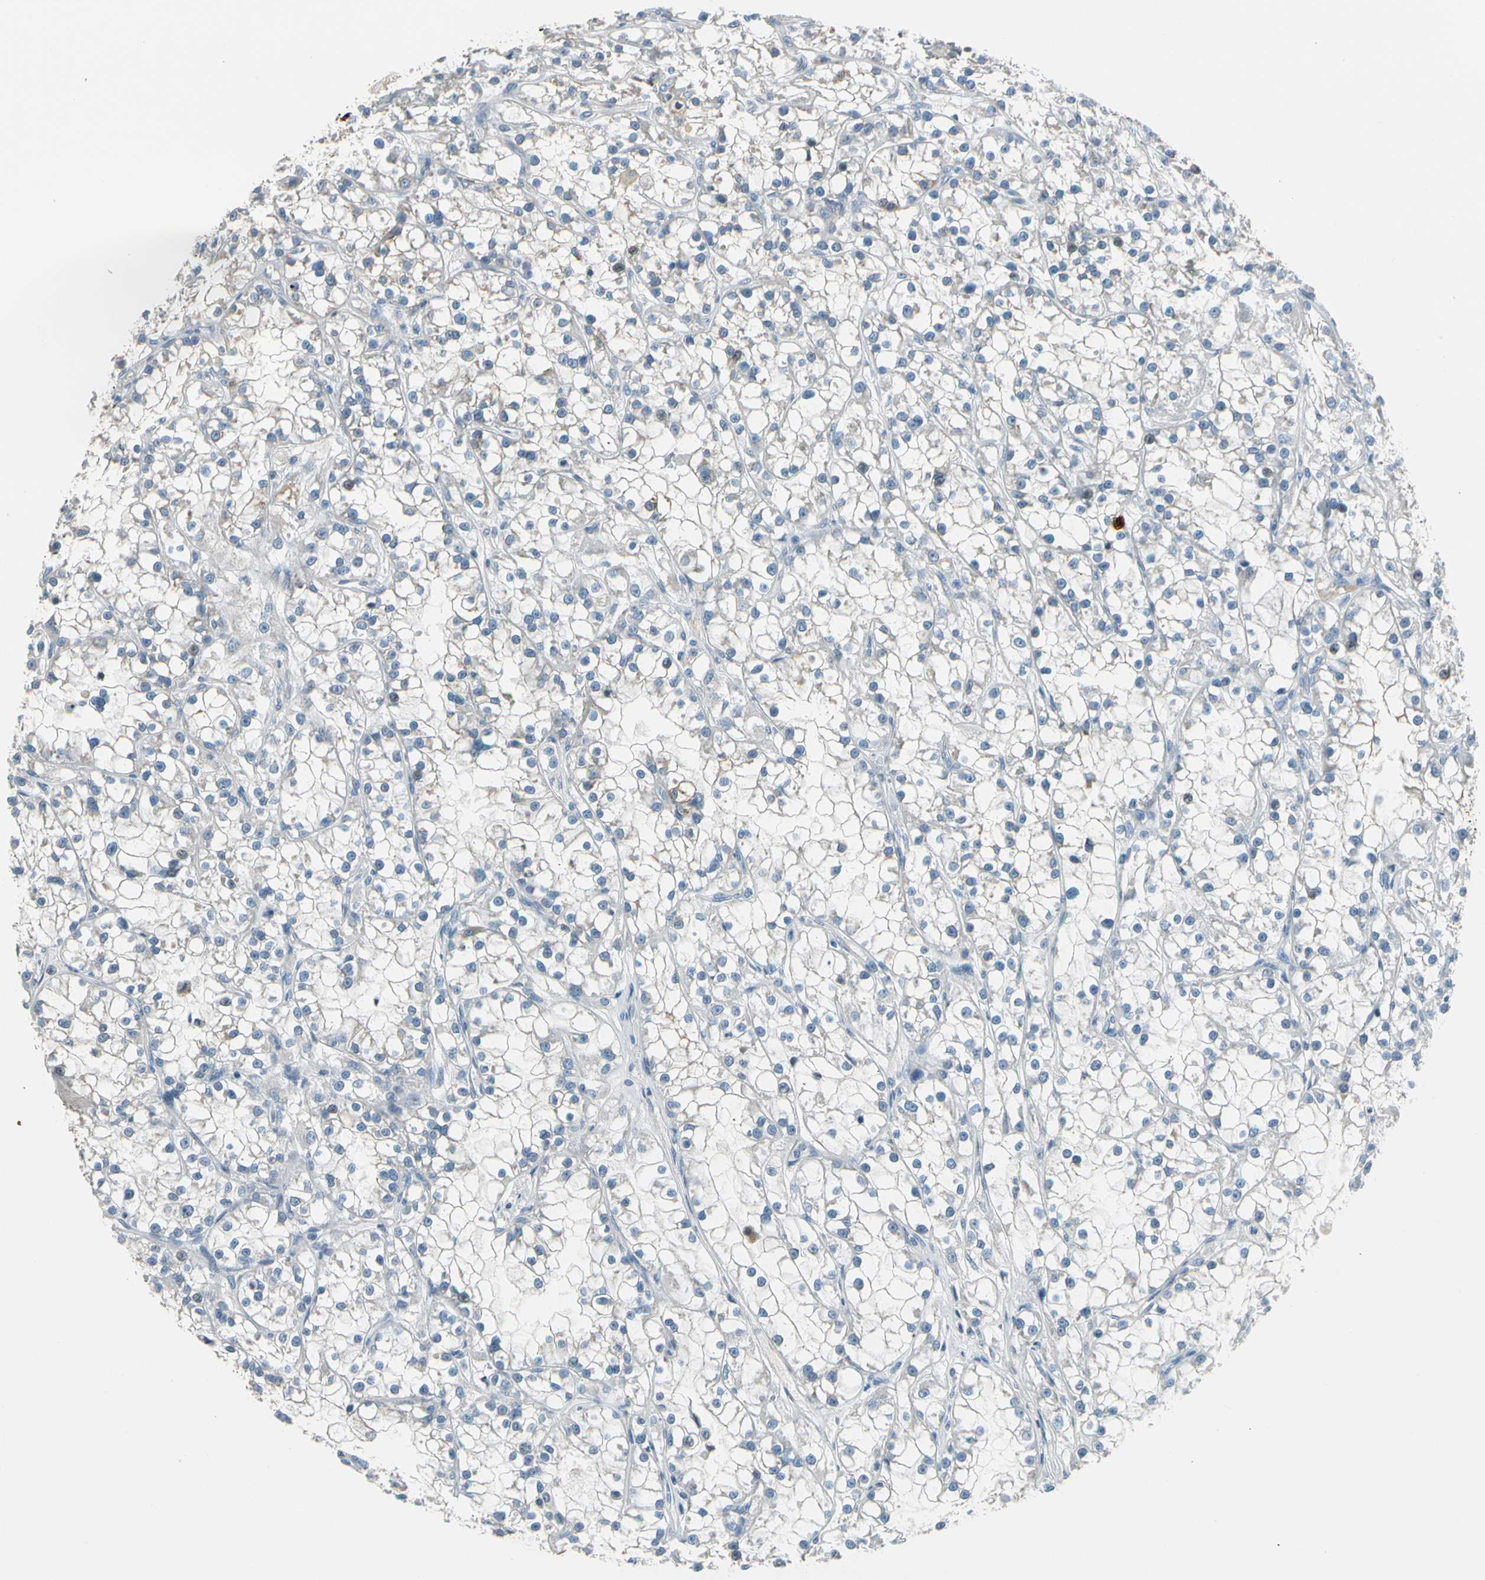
{"staining": {"intensity": "negative", "quantity": "none", "location": "none"}, "tissue": "renal cancer", "cell_type": "Tumor cells", "image_type": "cancer", "snomed": [{"axis": "morphology", "description": "Adenocarcinoma, NOS"}, {"axis": "topography", "description": "Kidney"}], "caption": "Immunohistochemistry (IHC) of human renal cancer exhibits no expression in tumor cells.", "gene": "STK40", "patient": {"sex": "female", "age": 52}}